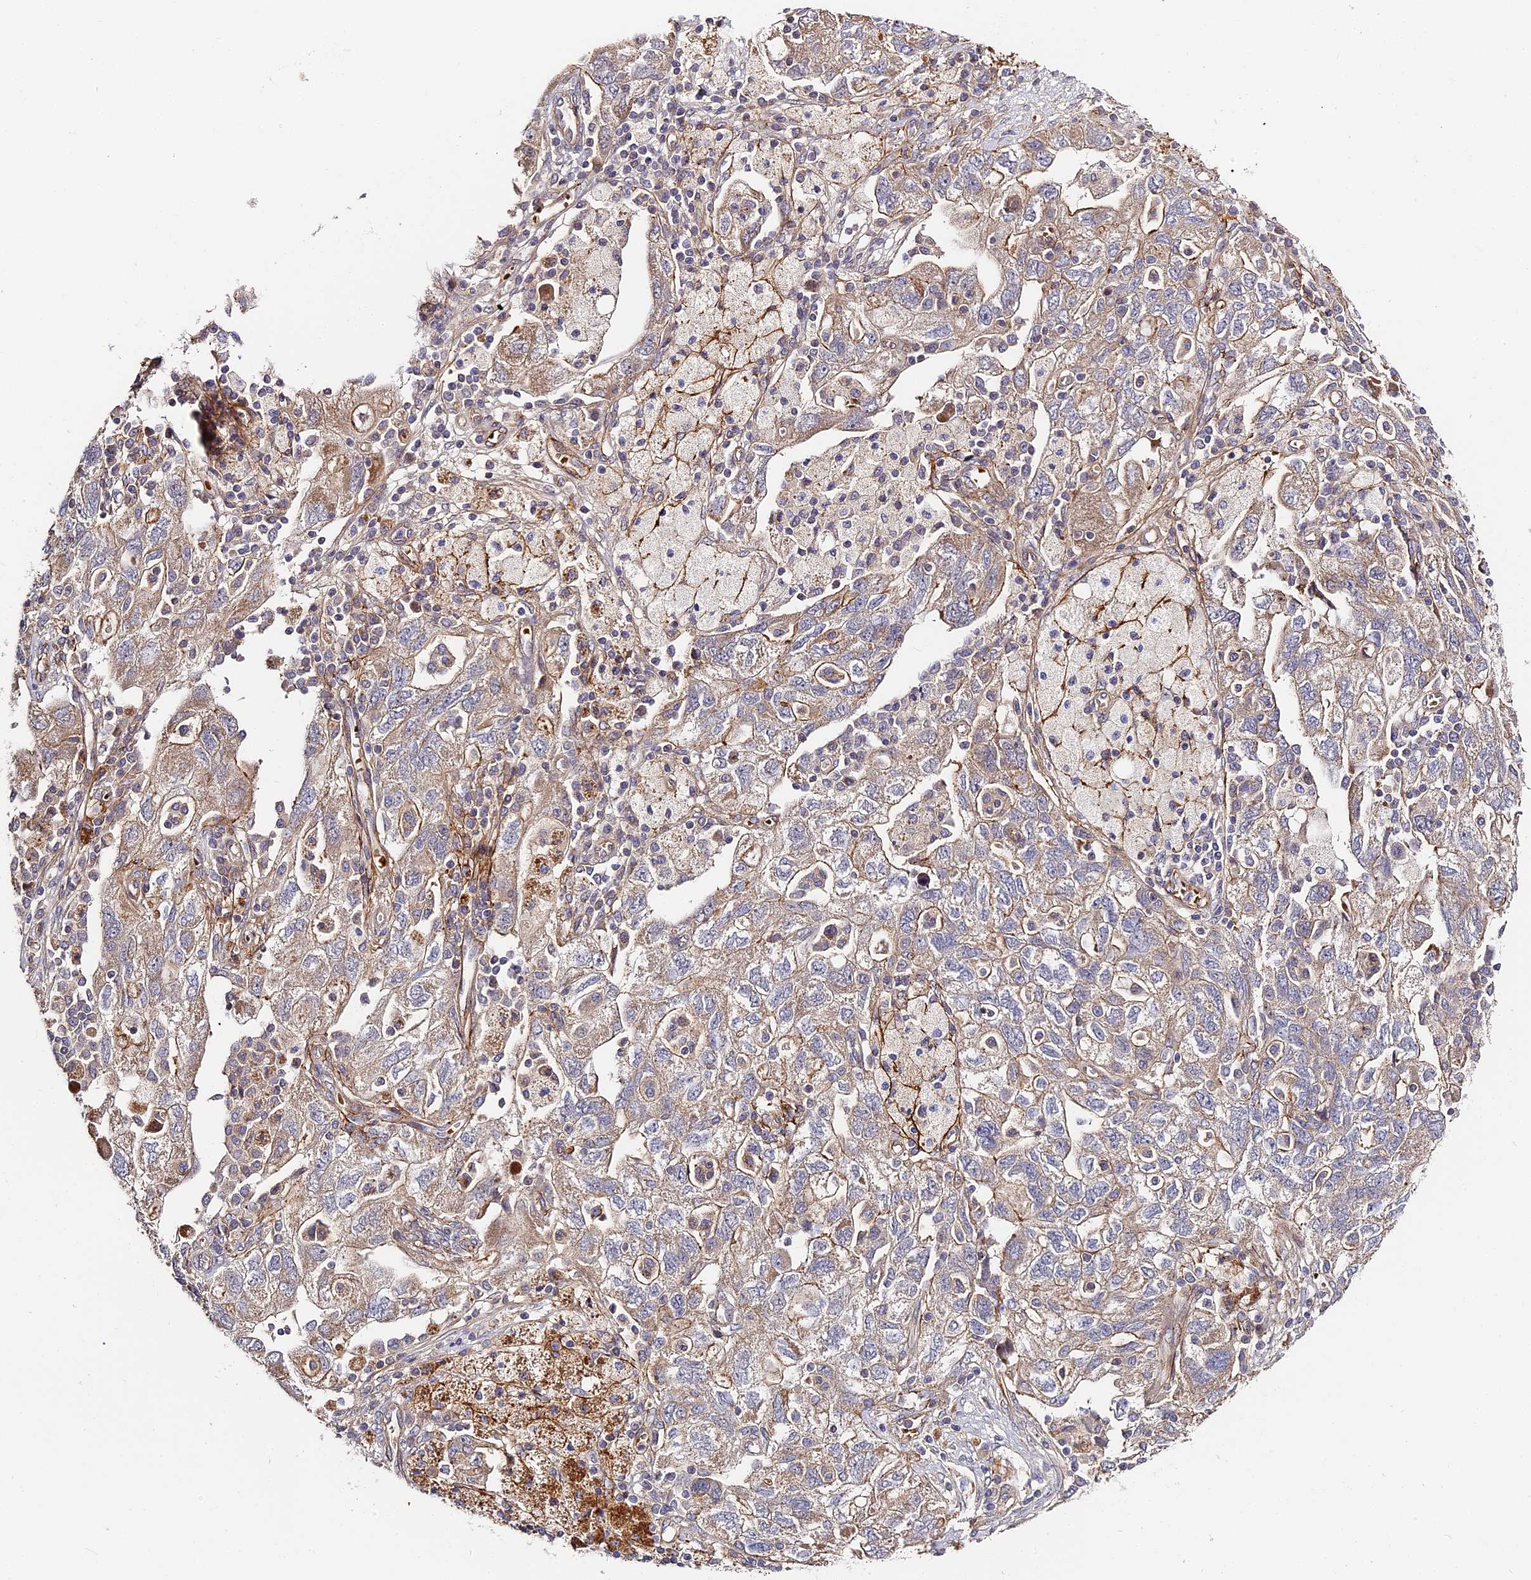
{"staining": {"intensity": "weak", "quantity": "25%-75%", "location": "cytoplasmic/membranous"}, "tissue": "ovarian cancer", "cell_type": "Tumor cells", "image_type": "cancer", "snomed": [{"axis": "morphology", "description": "Carcinoma, NOS"}, {"axis": "morphology", "description": "Cystadenocarcinoma, serous, NOS"}, {"axis": "topography", "description": "Ovary"}], "caption": "Immunohistochemistry (DAB (3,3'-diaminobenzidine)) staining of ovarian cancer (carcinoma) demonstrates weak cytoplasmic/membranous protein positivity in approximately 25%-75% of tumor cells. The staining is performed using DAB (3,3'-diaminobenzidine) brown chromogen to label protein expression. The nuclei are counter-stained blue using hematoxylin.", "gene": "MISP3", "patient": {"sex": "female", "age": 69}}